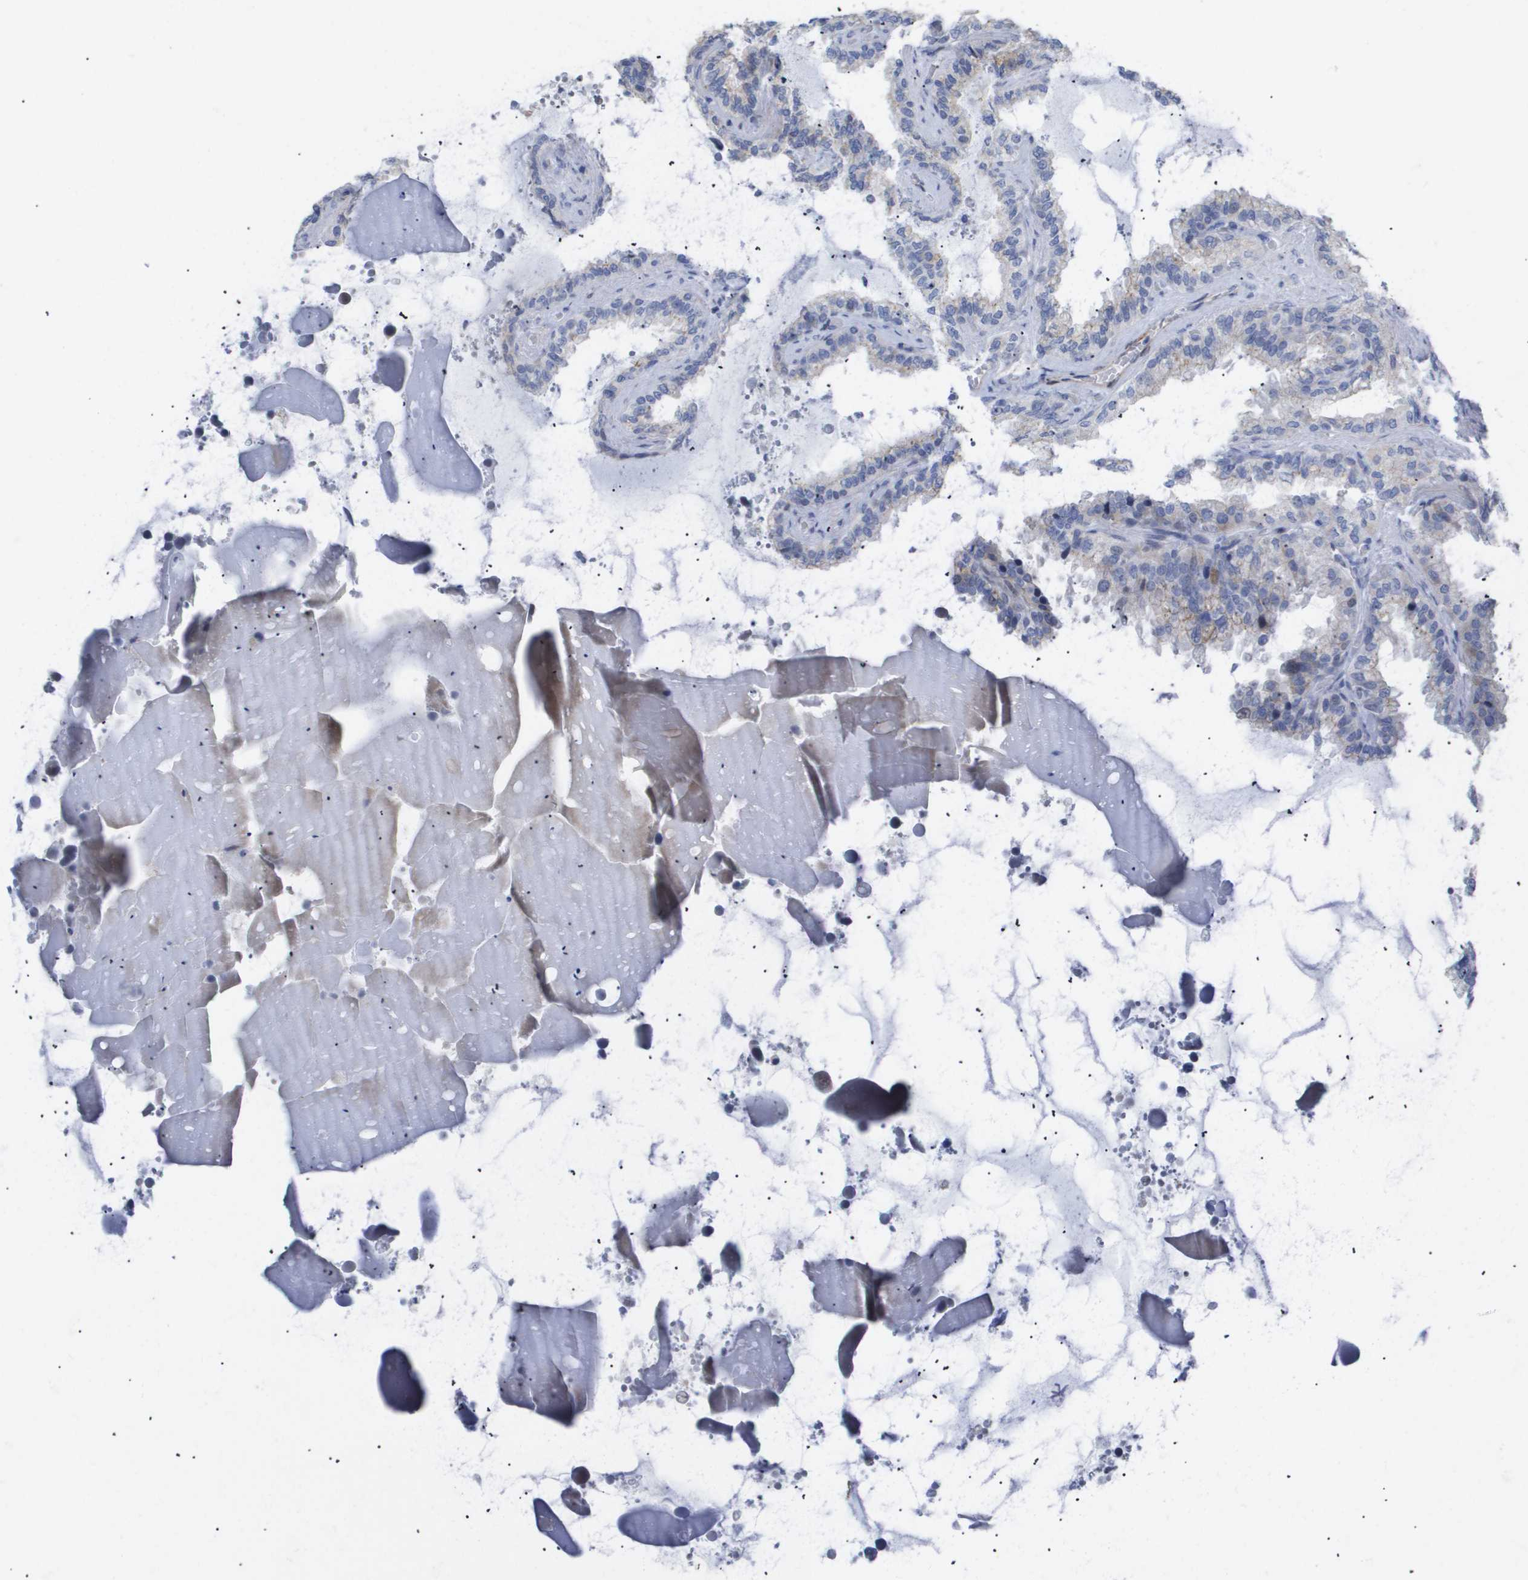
{"staining": {"intensity": "weak", "quantity": "25%-75%", "location": "cytoplasmic/membranous"}, "tissue": "seminal vesicle", "cell_type": "Glandular cells", "image_type": "normal", "snomed": [{"axis": "morphology", "description": "Normal tissue, NOS"}, {"axis": "topography", "description": "Seminal veicle"}], "caption": "Seminal vesicle was stained to show a protein in brown. There is low levels of weak cytoplasmic/membranous positivity in approximately 25%-75% of glandular cells. The staining was performed using DAB (3,3'-diaminobenzidine), with brown indicating positive protein expression. Nuclei are stained blue with hematoxylin.", "gene": "CAV3", "patient": {"sex": "male", "age": 46}}